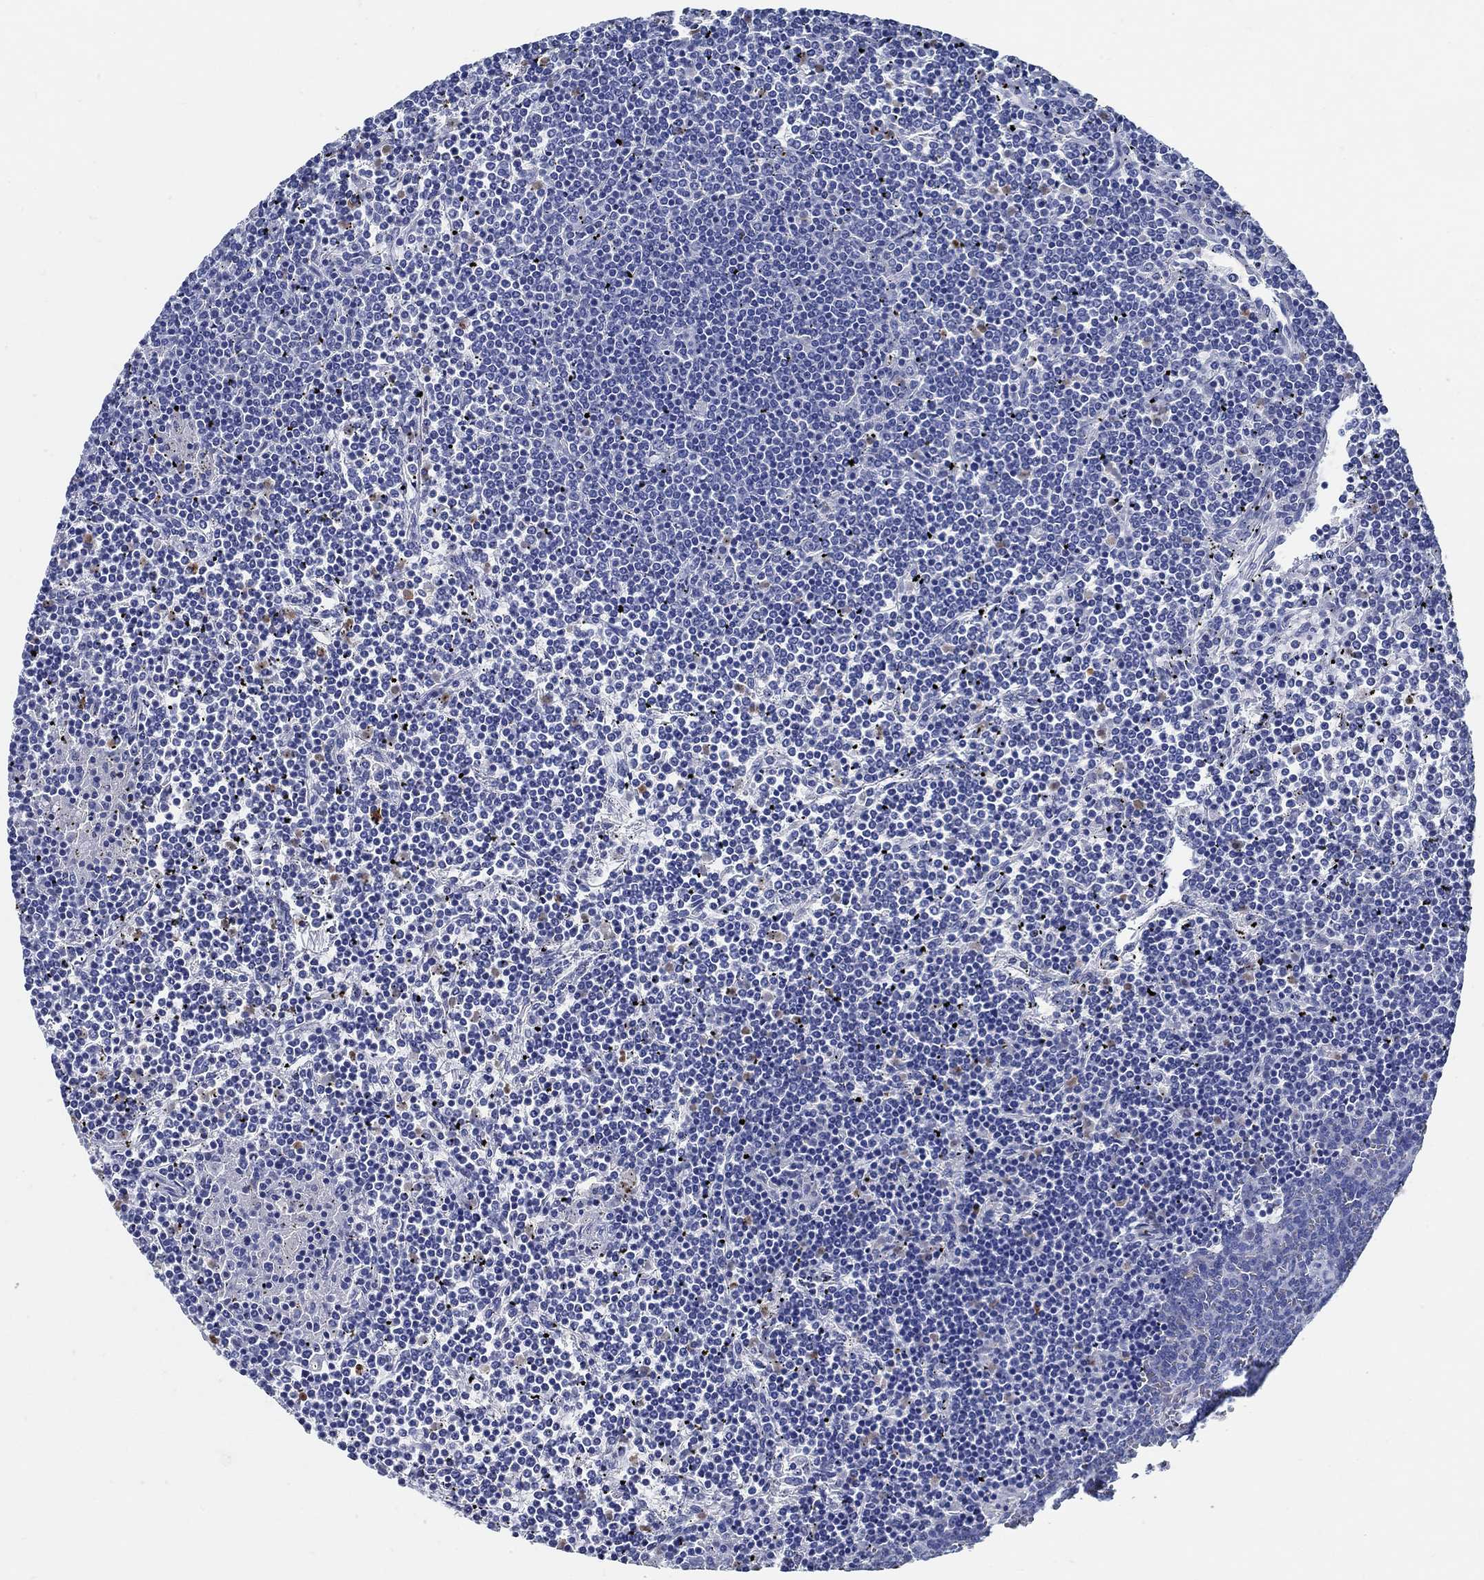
{"staining": {"intensity": "negative", "quantity": "none", "location": "none"}, "tissue": "lymphoma", "cell_type": "Tumor cells", "image_type": "cancer", "snomed": [{"axis": "morphology", "description": "Malignant lymphoma, non-Hodgkin's type, Low grade"}, {"axis": "topography", "description": "Spleen"}], "caption": "This photomicrograph is of lymphoma stained with IHC to label a protein in brown with the nuclei are counter-stained blue. There is no expression in tumor cells.", "gene": "SLC45A1", "patient": {"sex": "female", "age": 19}}